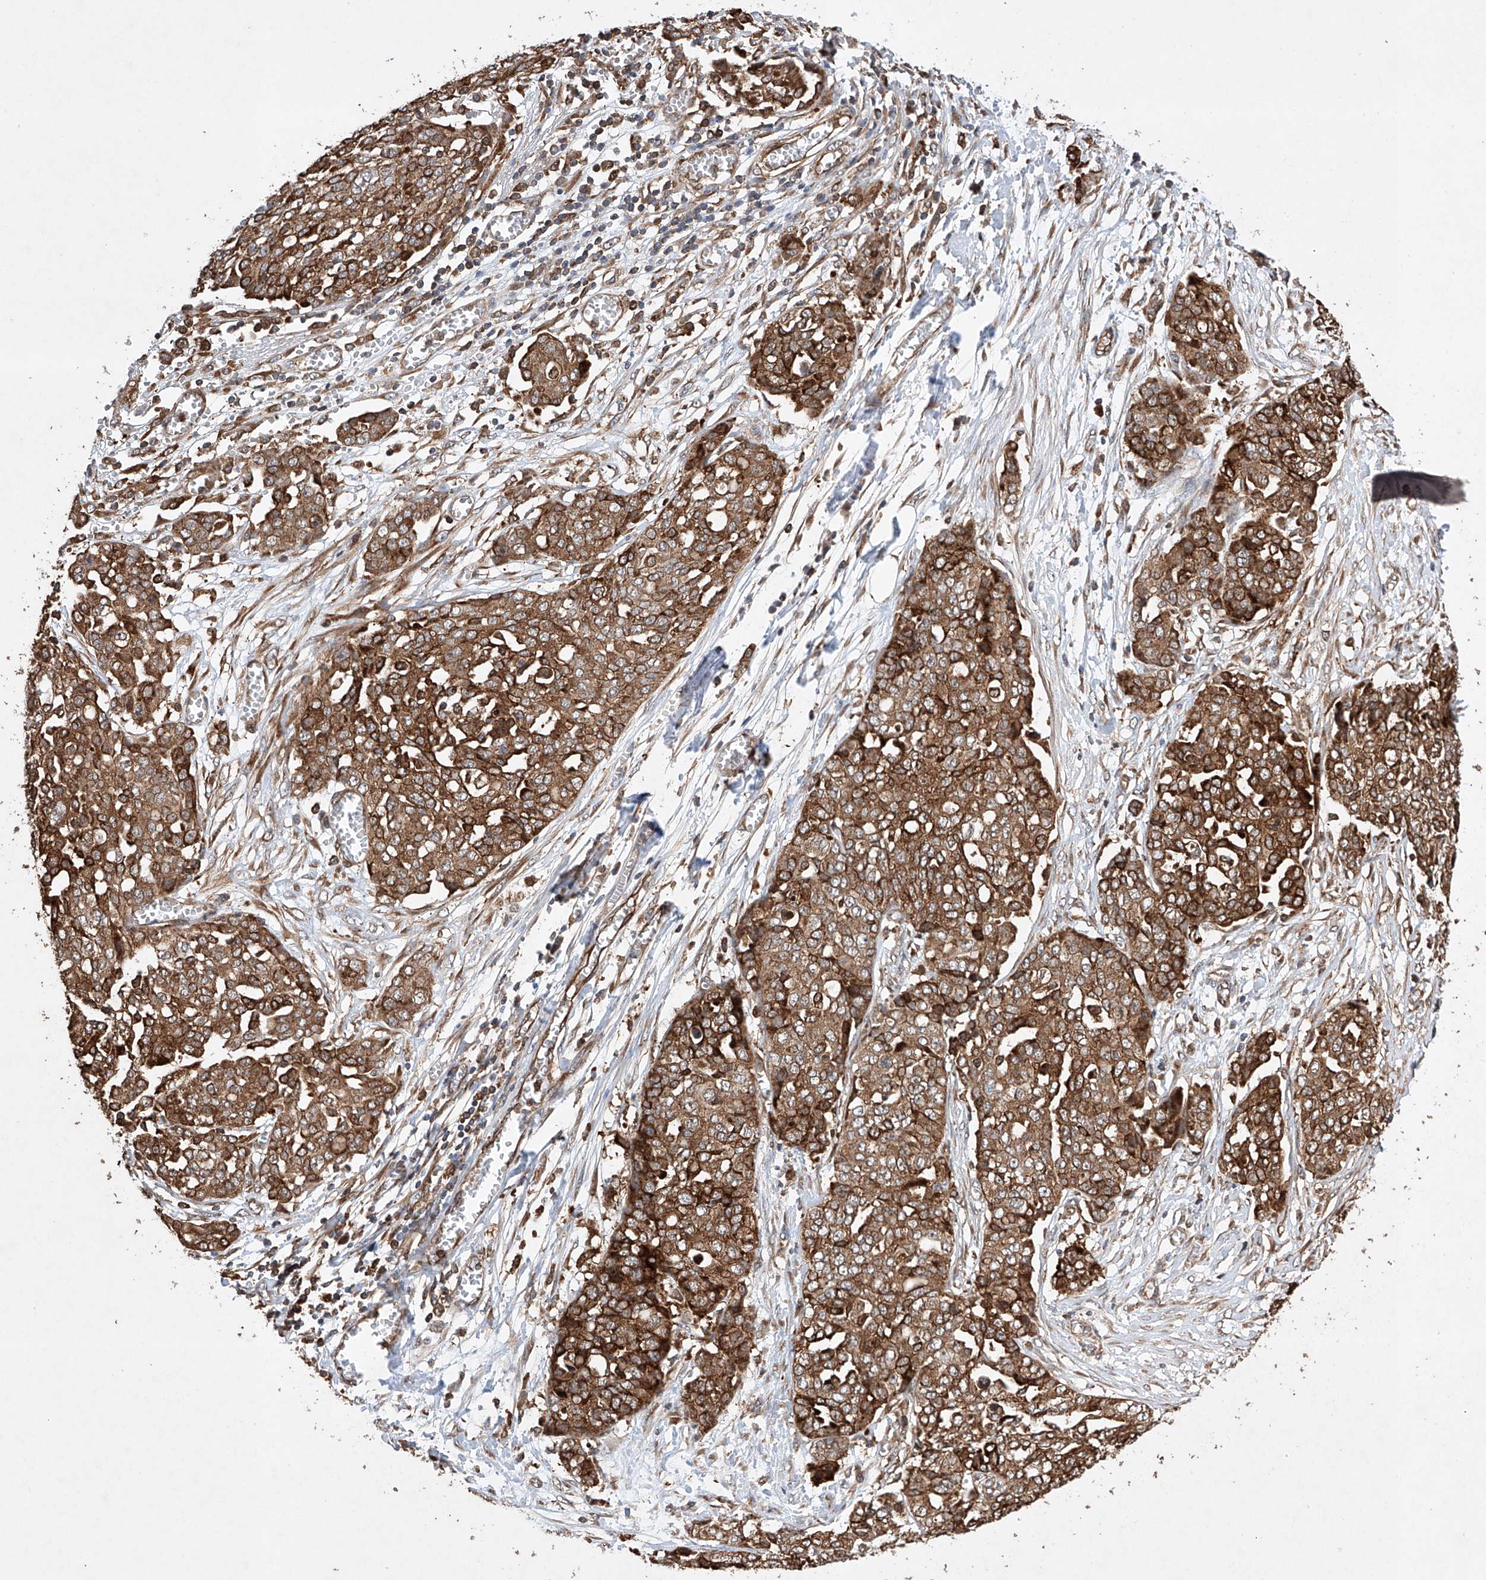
{"staining": {"intensity": "strong", "quantity": ">75%", "location": "cytoplasmic/membranous"}, "tissue": "ovarian cancer", "cell_type": "Tumor cells", "image_type": "cancer", "snomed": [{"axis": "morphology", "description": "Cystadenocarcinoma, serous, NOS"}, {"axis": "topography", "description": "Soft tissue"}, {"axis": "topography", "description": "Ovary"}], "caption": "Immunohistochemical staining of serous cystadenocarcinoma (ovarian) exhibits strong cytoplasmic/membranous protein expression in about >75% of tumor cells.", "gene": "TIMM23", "patient": {"sex": "female", "age": 57}}